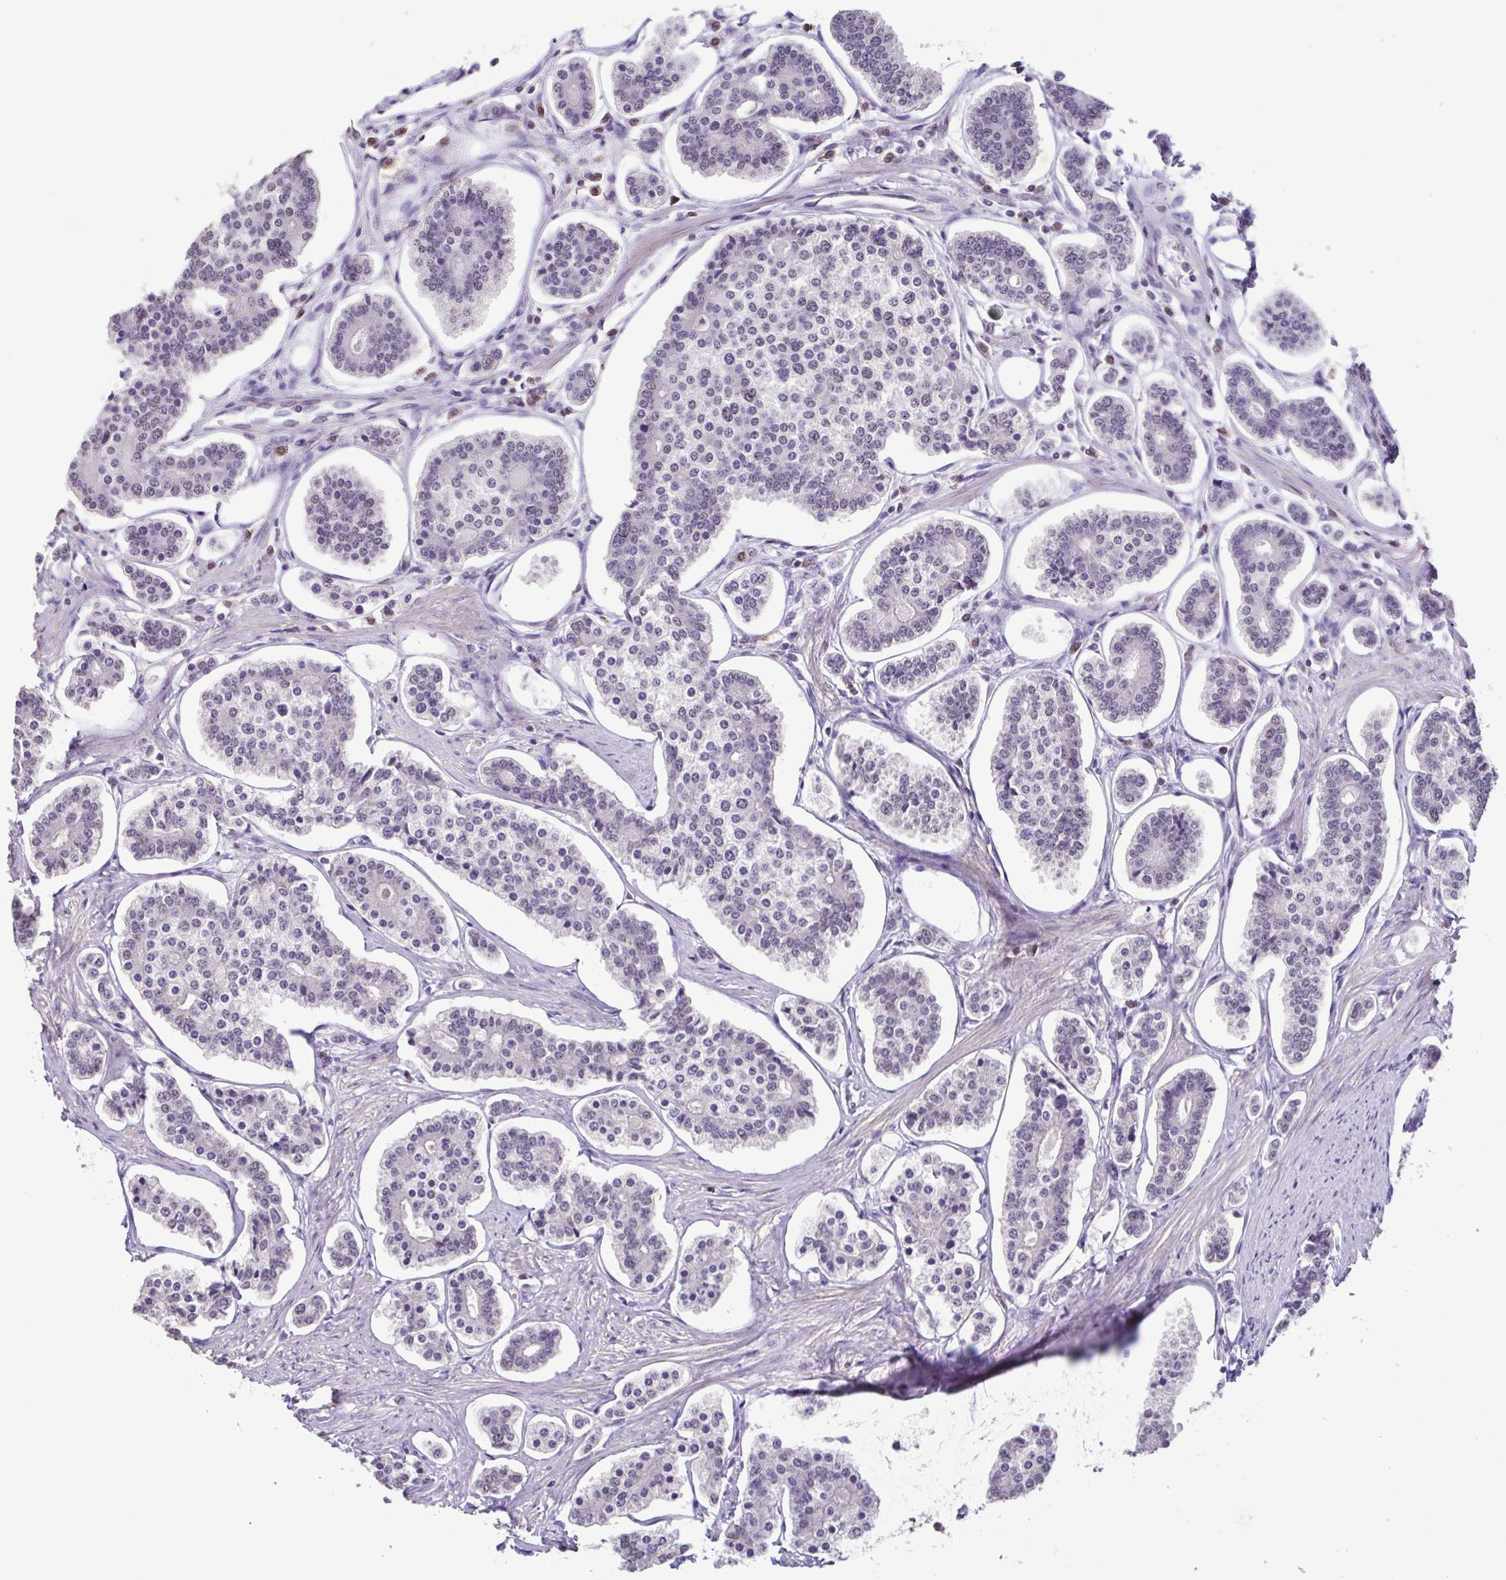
{"staining": {"intensity": "weak", "quantity": "<25%", "location": "nuclear"}, "tissue": "carcinoid", "cell_type": "Tumor cells", "image_type": "cancer", "snomed": [{"axis": "morphology", "description": "Carcinoid, malignant, NOS"}, {"axis": "topography", "description": "Small intestine"}], "caption": "IHC of carcinoid displays no positivity in tumor cells.", "gene": "ACTRT3", "patient": {"sex": "female", "age": 65}}